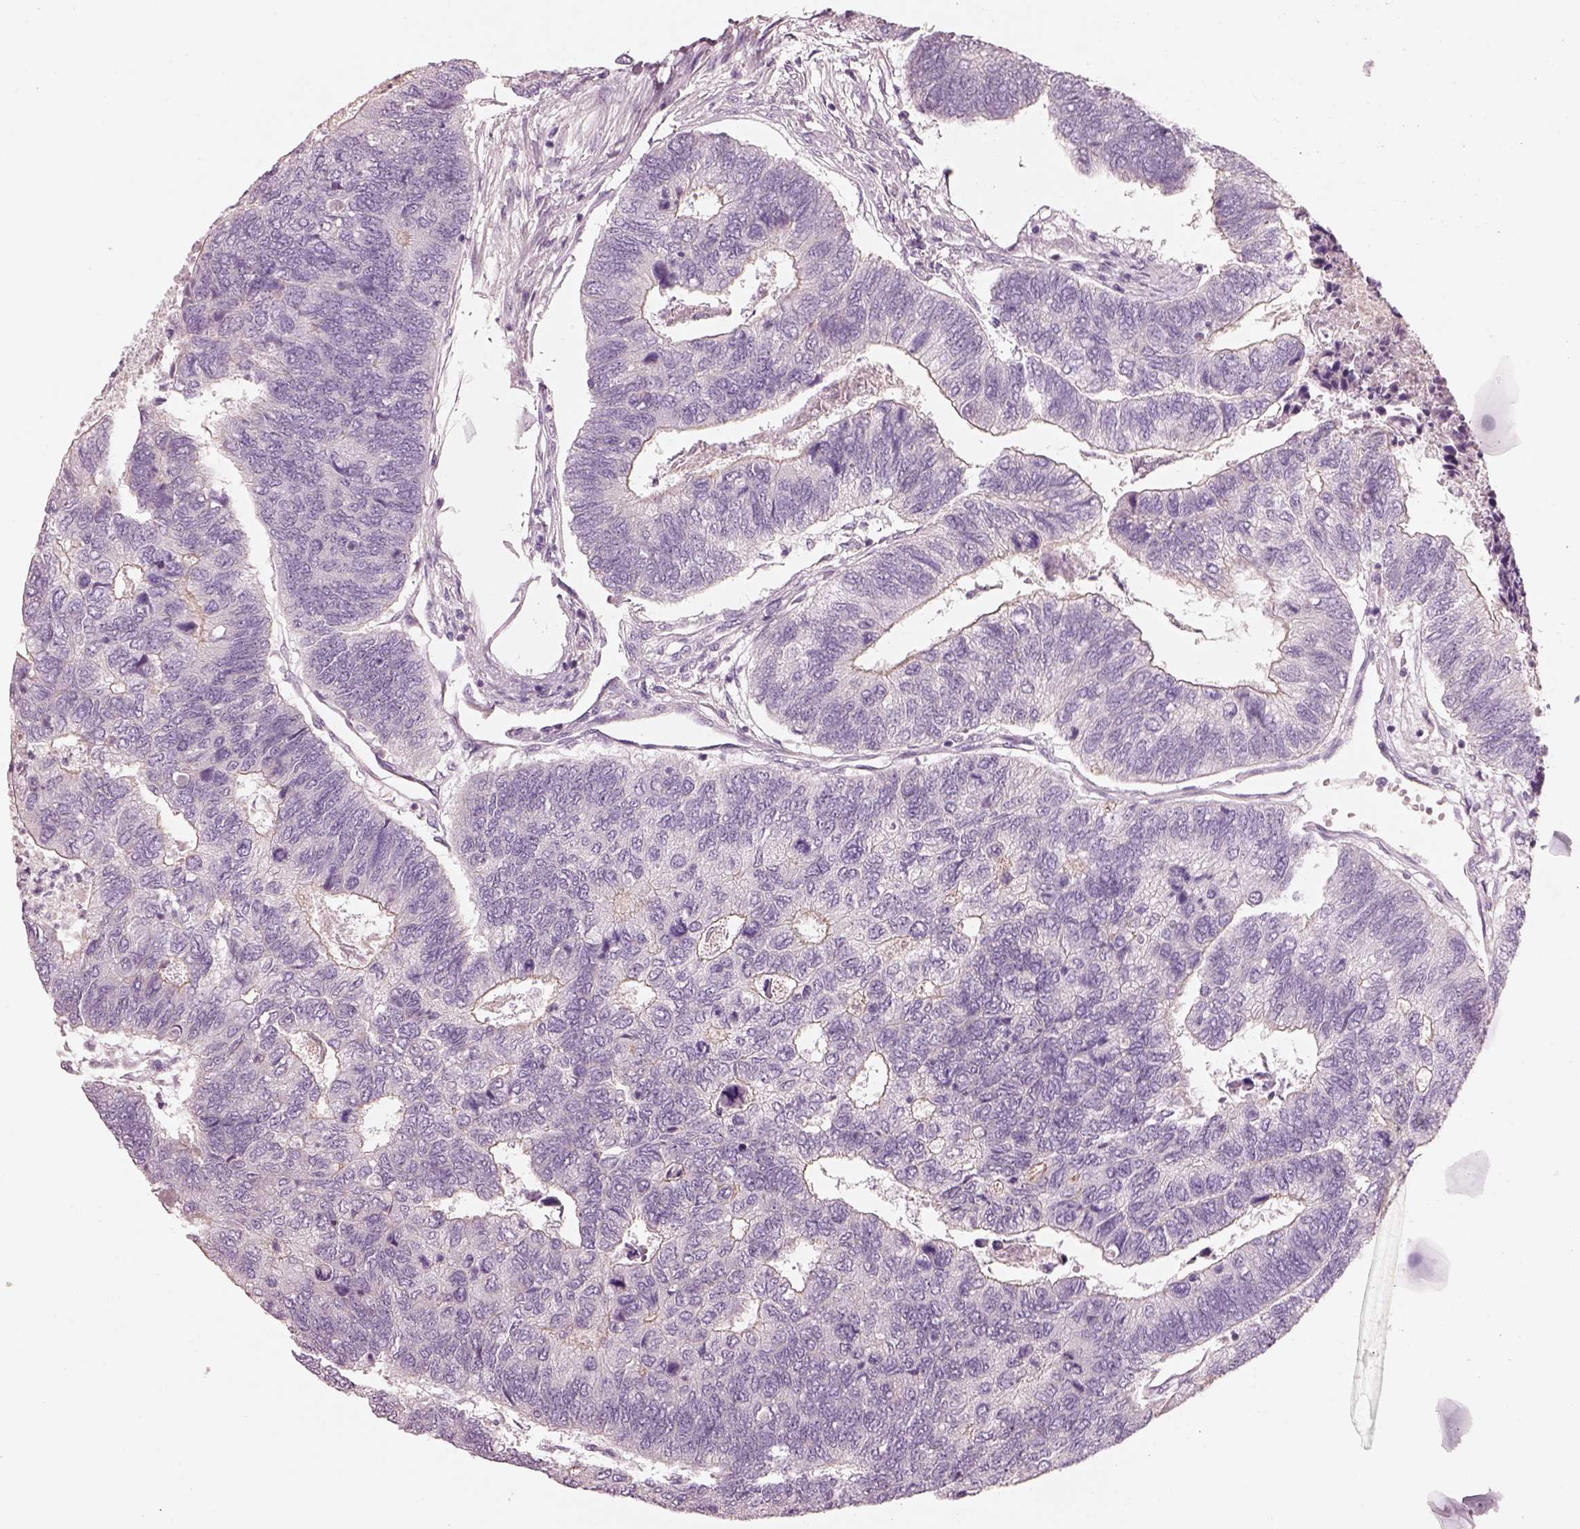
{"staining": {"intensity": "negative", "quantity": "none", "location": "none"}, "tissue": "colorectal cancer", "cell_type": "Tumor cells", "image_type": "cancer", "snomed": [{"axis": "morphology", "description": "Adenocarcinoma, NOS"}, {"axis": "topography", "description": "Colon"}], "caption": "Human colorectal cancer (adenocarcinoma) stained for a protein using immunohistochemistry demonstrates no positivity in tumor cells.", "gene": "IGLL1", "patient": {"sex": "female", "age": 67}}